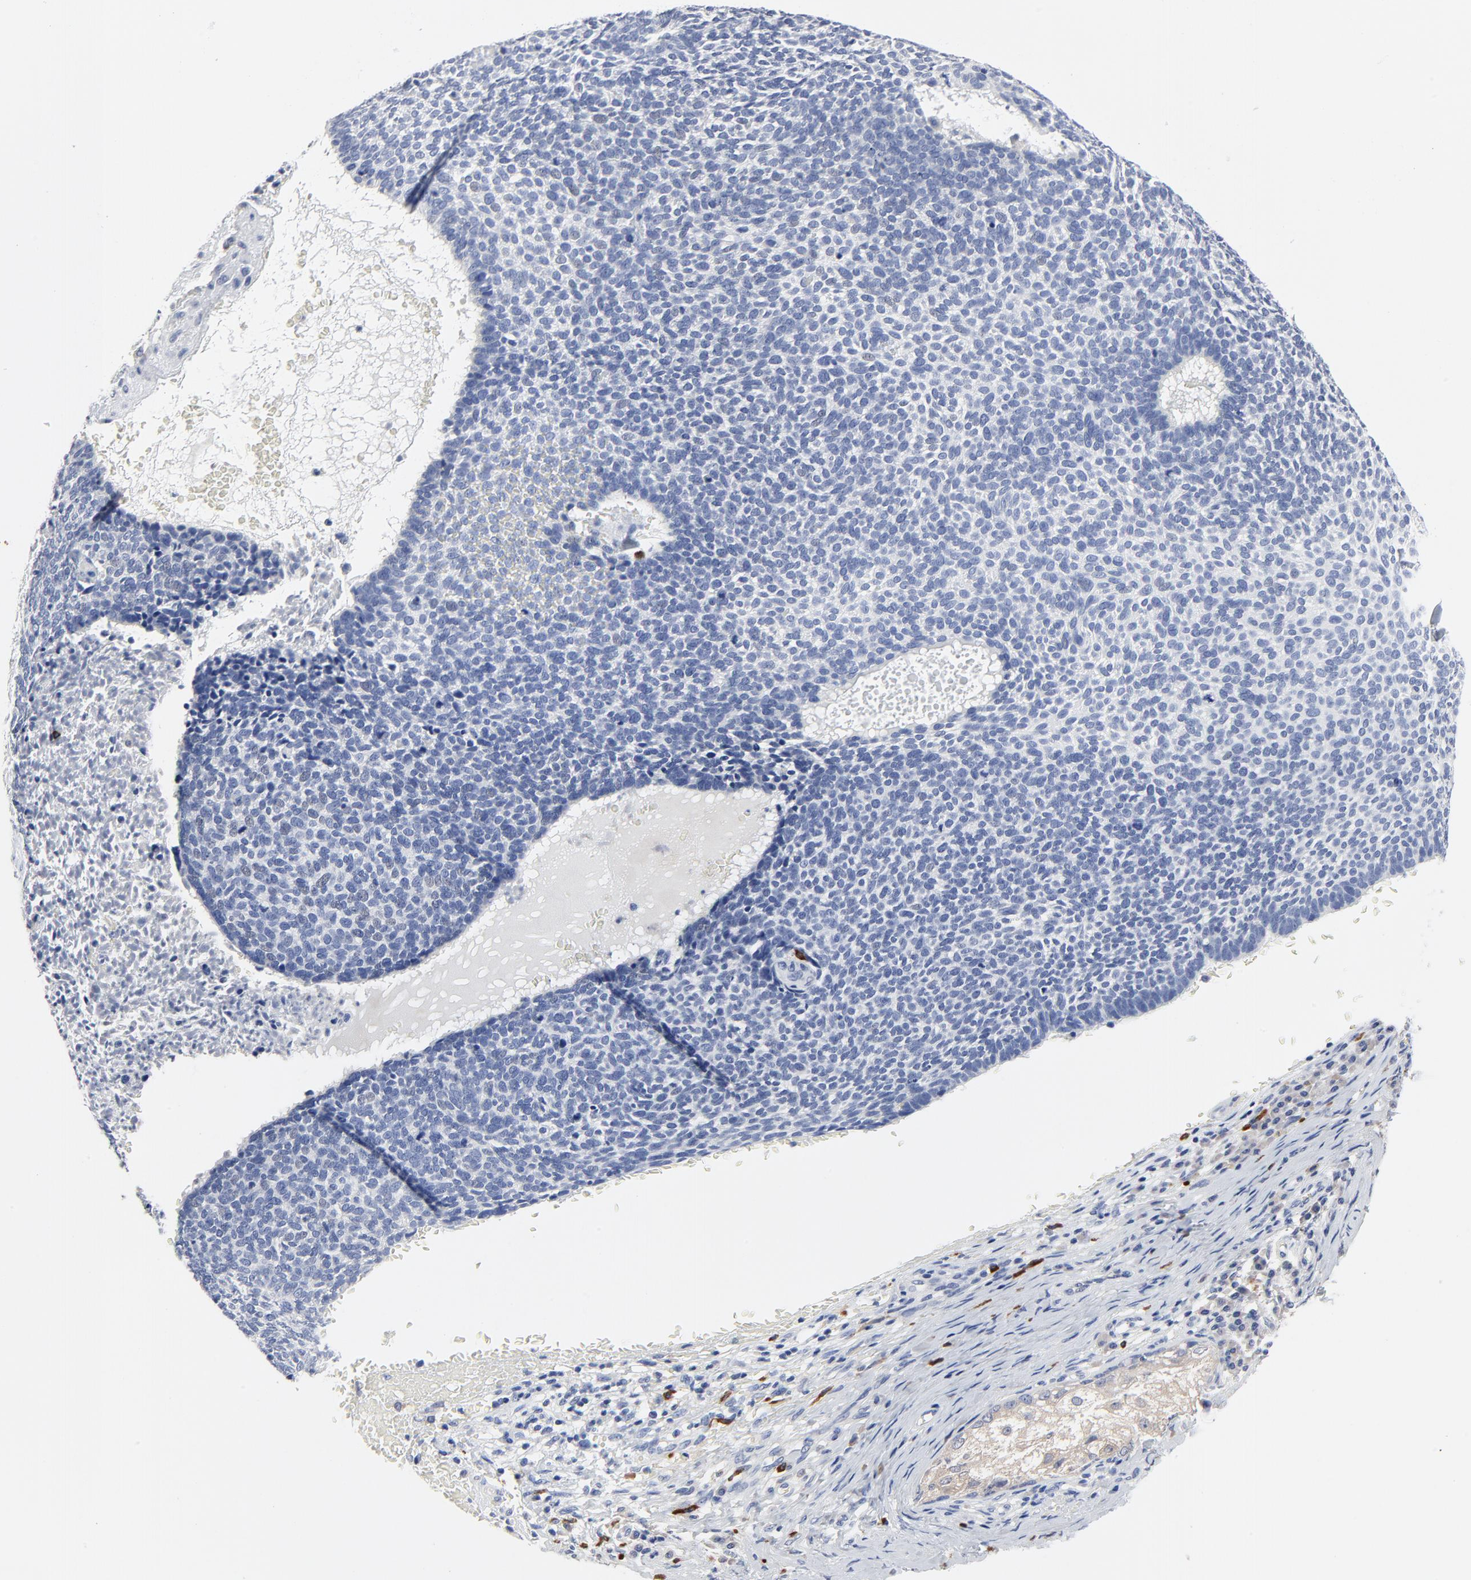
{"staining": {"intensity": "negative", "quantity": "none", "location": "none"}, "tissue": "skin cancer", "cell_type": "Tumor cells", "image_type": "cancer", "snomed": [{"axis": "morphology", "description": "Basal cell carcinoma"}, {"axis": "topography", "description": "Skin"}], "caption": "Histopathology image shows no significant protein expression in tumor cells of skin cancer. (DAB (3,3'-diaminobenzidine) IHC visualized using brightfield microscopy, high magnification).", "gene": "FBXL5", "patient": {"sex": "male", "age": 87}}